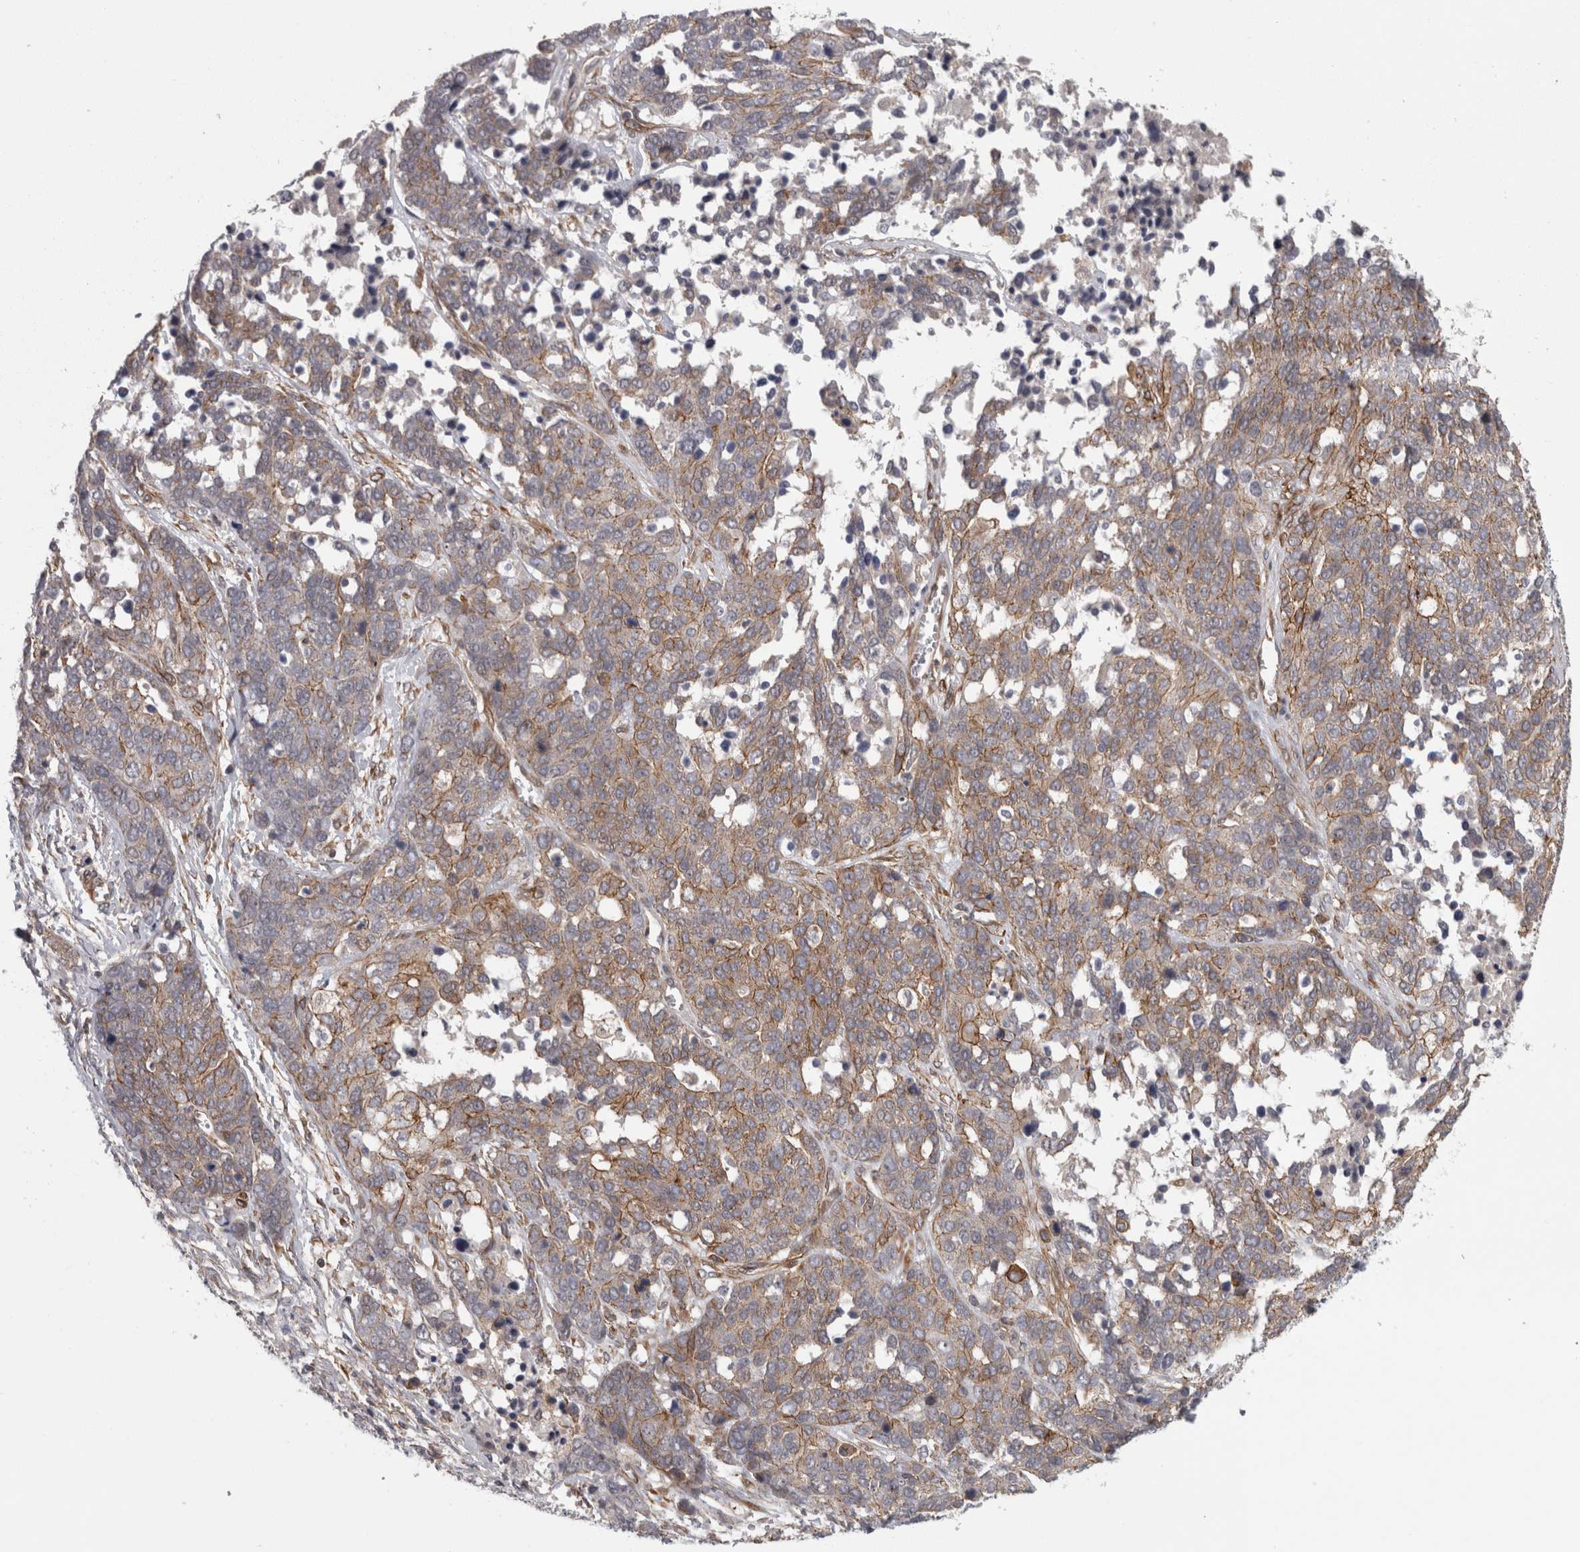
{"staining": {"intensity": "weak", "quantity": "25%-75%", "location": "cytoplasmic/membranous"}, "tissue": "ovarian cancer", "cell_type": "Tumor cells", "image_type": "cancer", "snomed": [{"axis": "morphology", "description": "Cystadenocarcinoma, serous, NOS"}, {"axis": "topography", "description": "Ovary"}], "caption": "Tumor cells exhibit weak cytoplasmic/membranous positivity in about 25%-75% of cells in ovarian cancer.", "gene": "RMDN1", "patient": {"sex": "female", "age": 44}}